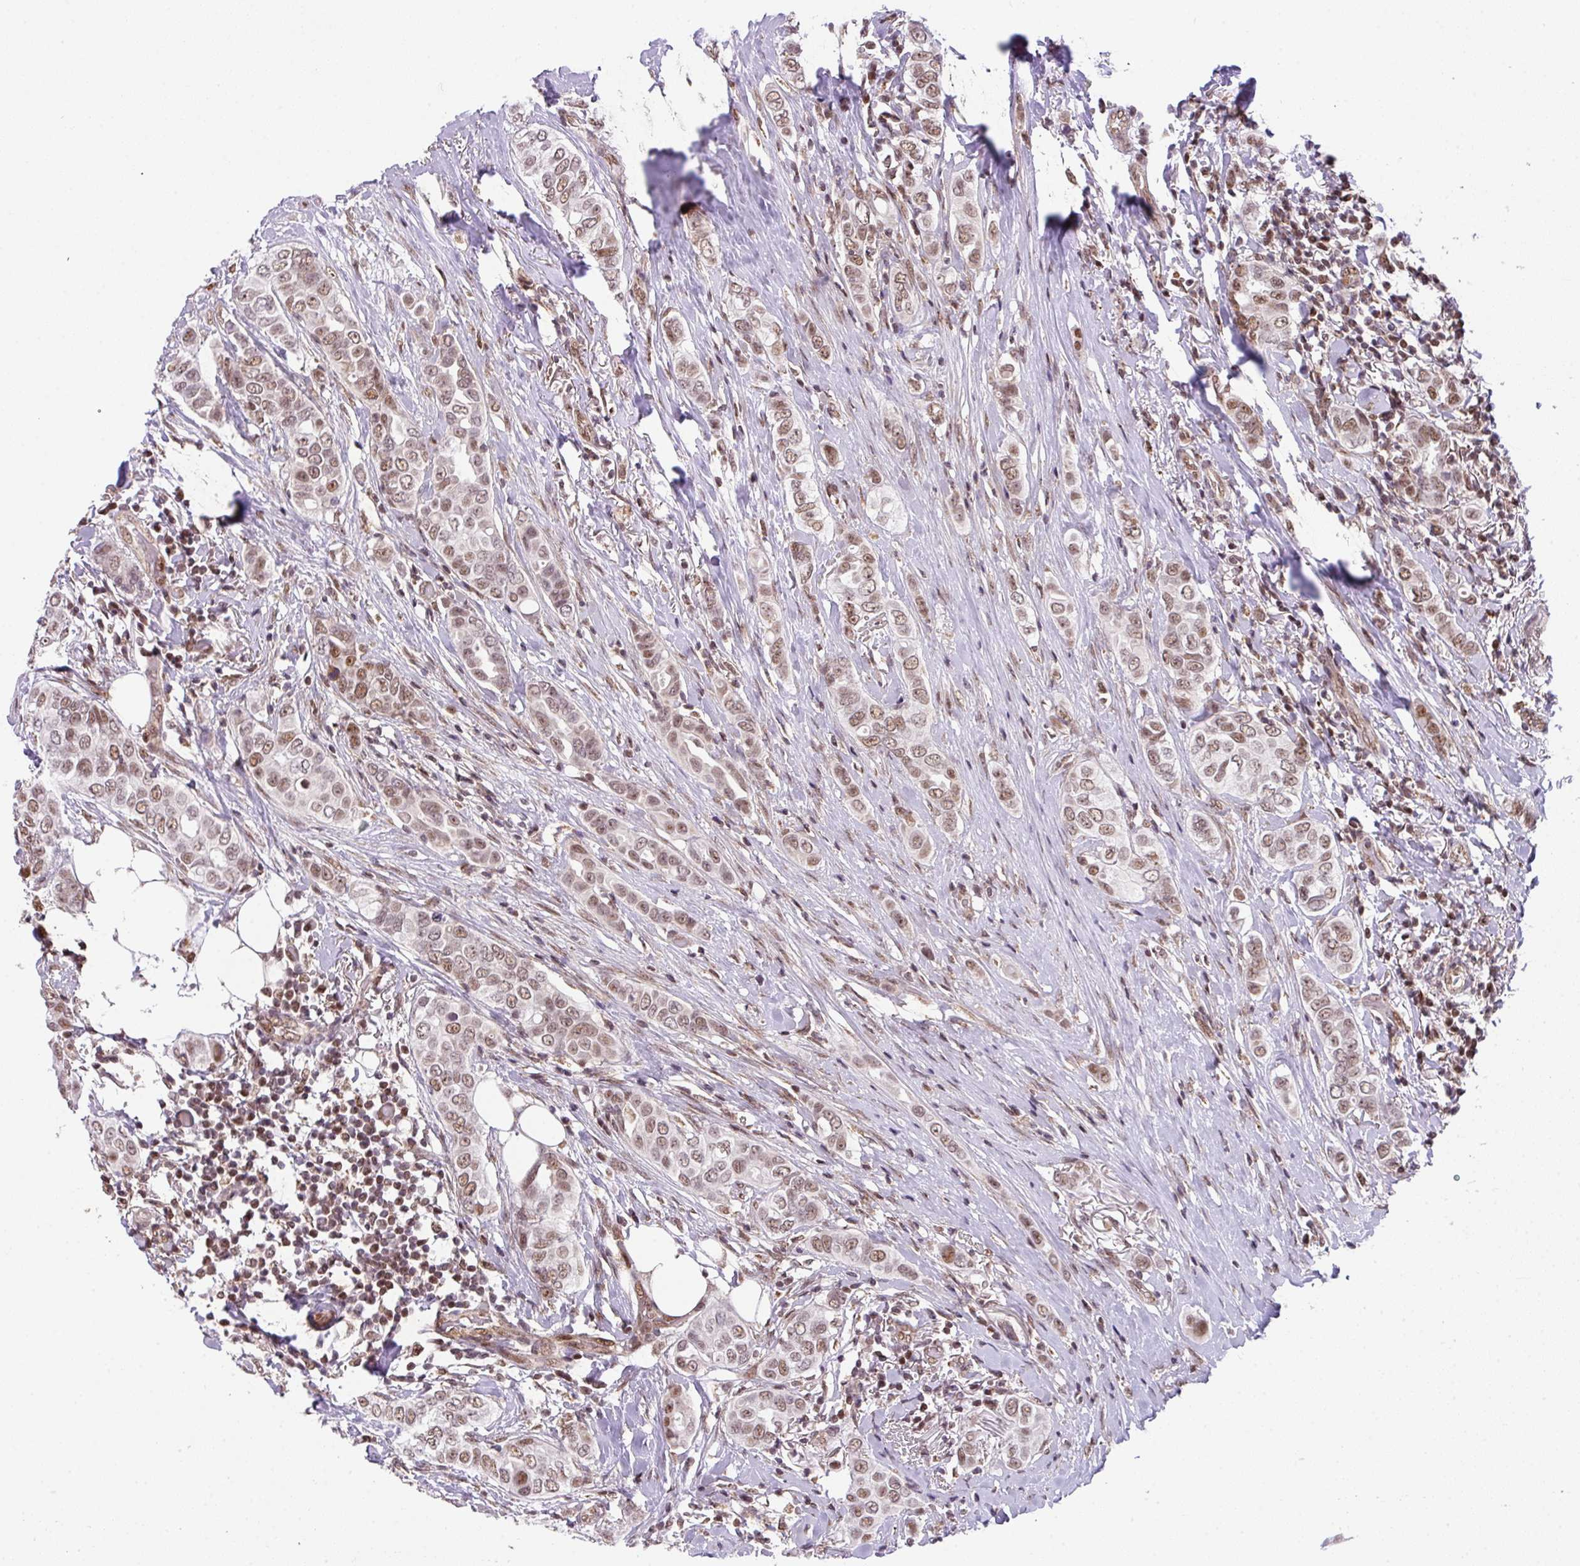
{"staining": {"intensity": "moderate", "quantity": ">75%", "location": "nuclear"}, "tissue": "breast cancer", "cell_type": "Tumor cells", "image_type": "cancer", "snomed": [{"axis": "morphology", "description": "Lobular carcinoma"}, {"axis": "topography", "description": "Breast"}], "caption": "Protein expression analysis of human lobular carcinoma (breast) reveals moderate nuclear expression in about >75% of tumor cells. The staining was performed using DAB (3,3'-diaminobenzidine), with brown indicating positive protein expression. Nuclei are stained blue with hematoxylin.", "gene": "PLK1", "patient": {"sex": "female", "age": 51}}